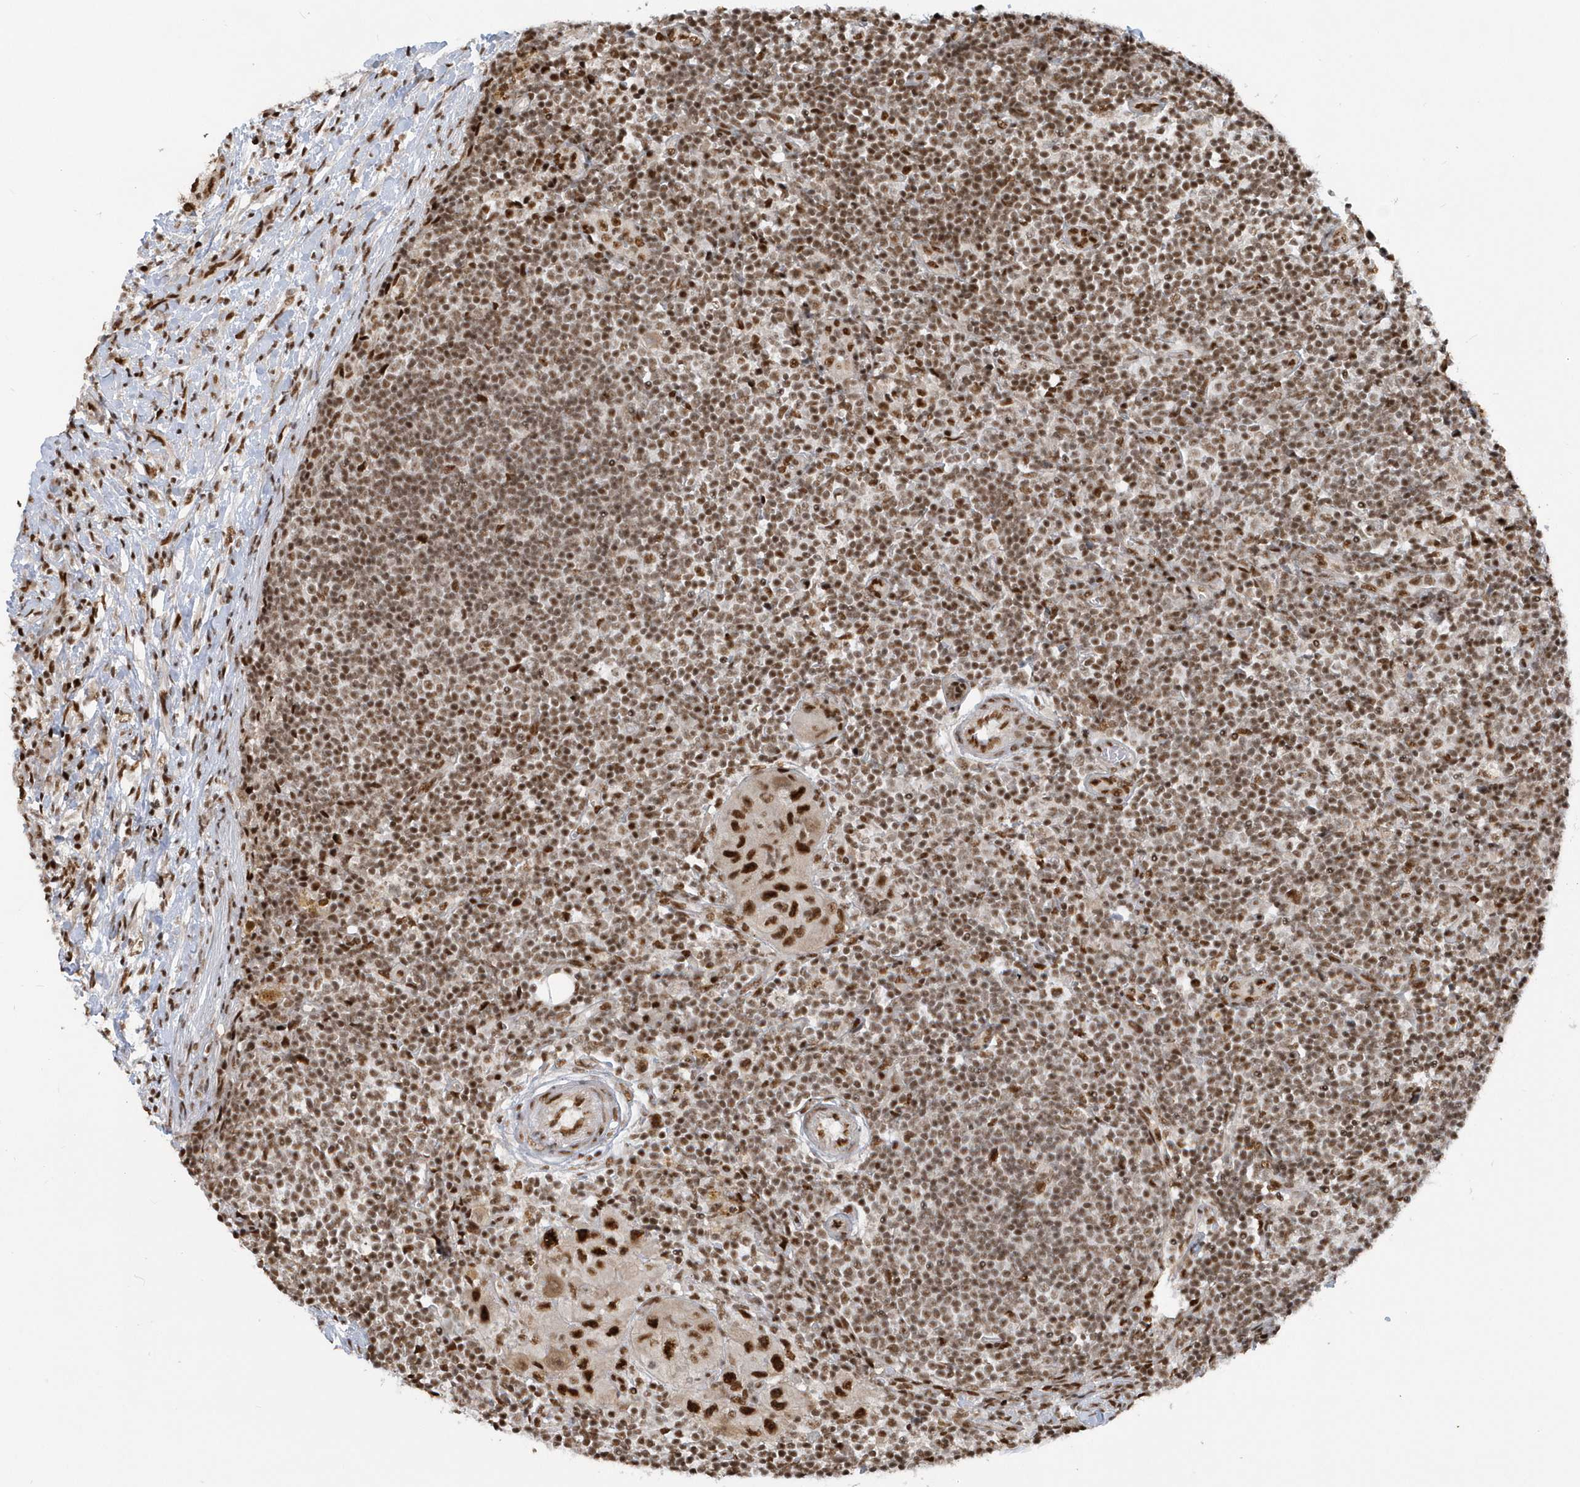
{"staining": {"intensity": "moderate", "quantity": ">75%", "location": "nuclear"}, "tissue": "lymph node", "cell_type": "Germinal center cells", "image_type": "normal", "snomed": [{"axis": "morphology", "description": "Normal tissue, NOS"}, {"axis": "morphology", "description": "Squamous cell carcinoma, metastatic, NOS"}, {"axis": "topography", "description": "Lymph node"}], "caption": "Brown immunohistochemical staining in normal human lymph node reveals moderate nuclear positivity in approximately >75% of germinal center cells. (DAB IHC, brown staining for protein, blue staining for nuclei).", "gene": "SEPHS1", "patient": {"sex": "male", "age": 73}}